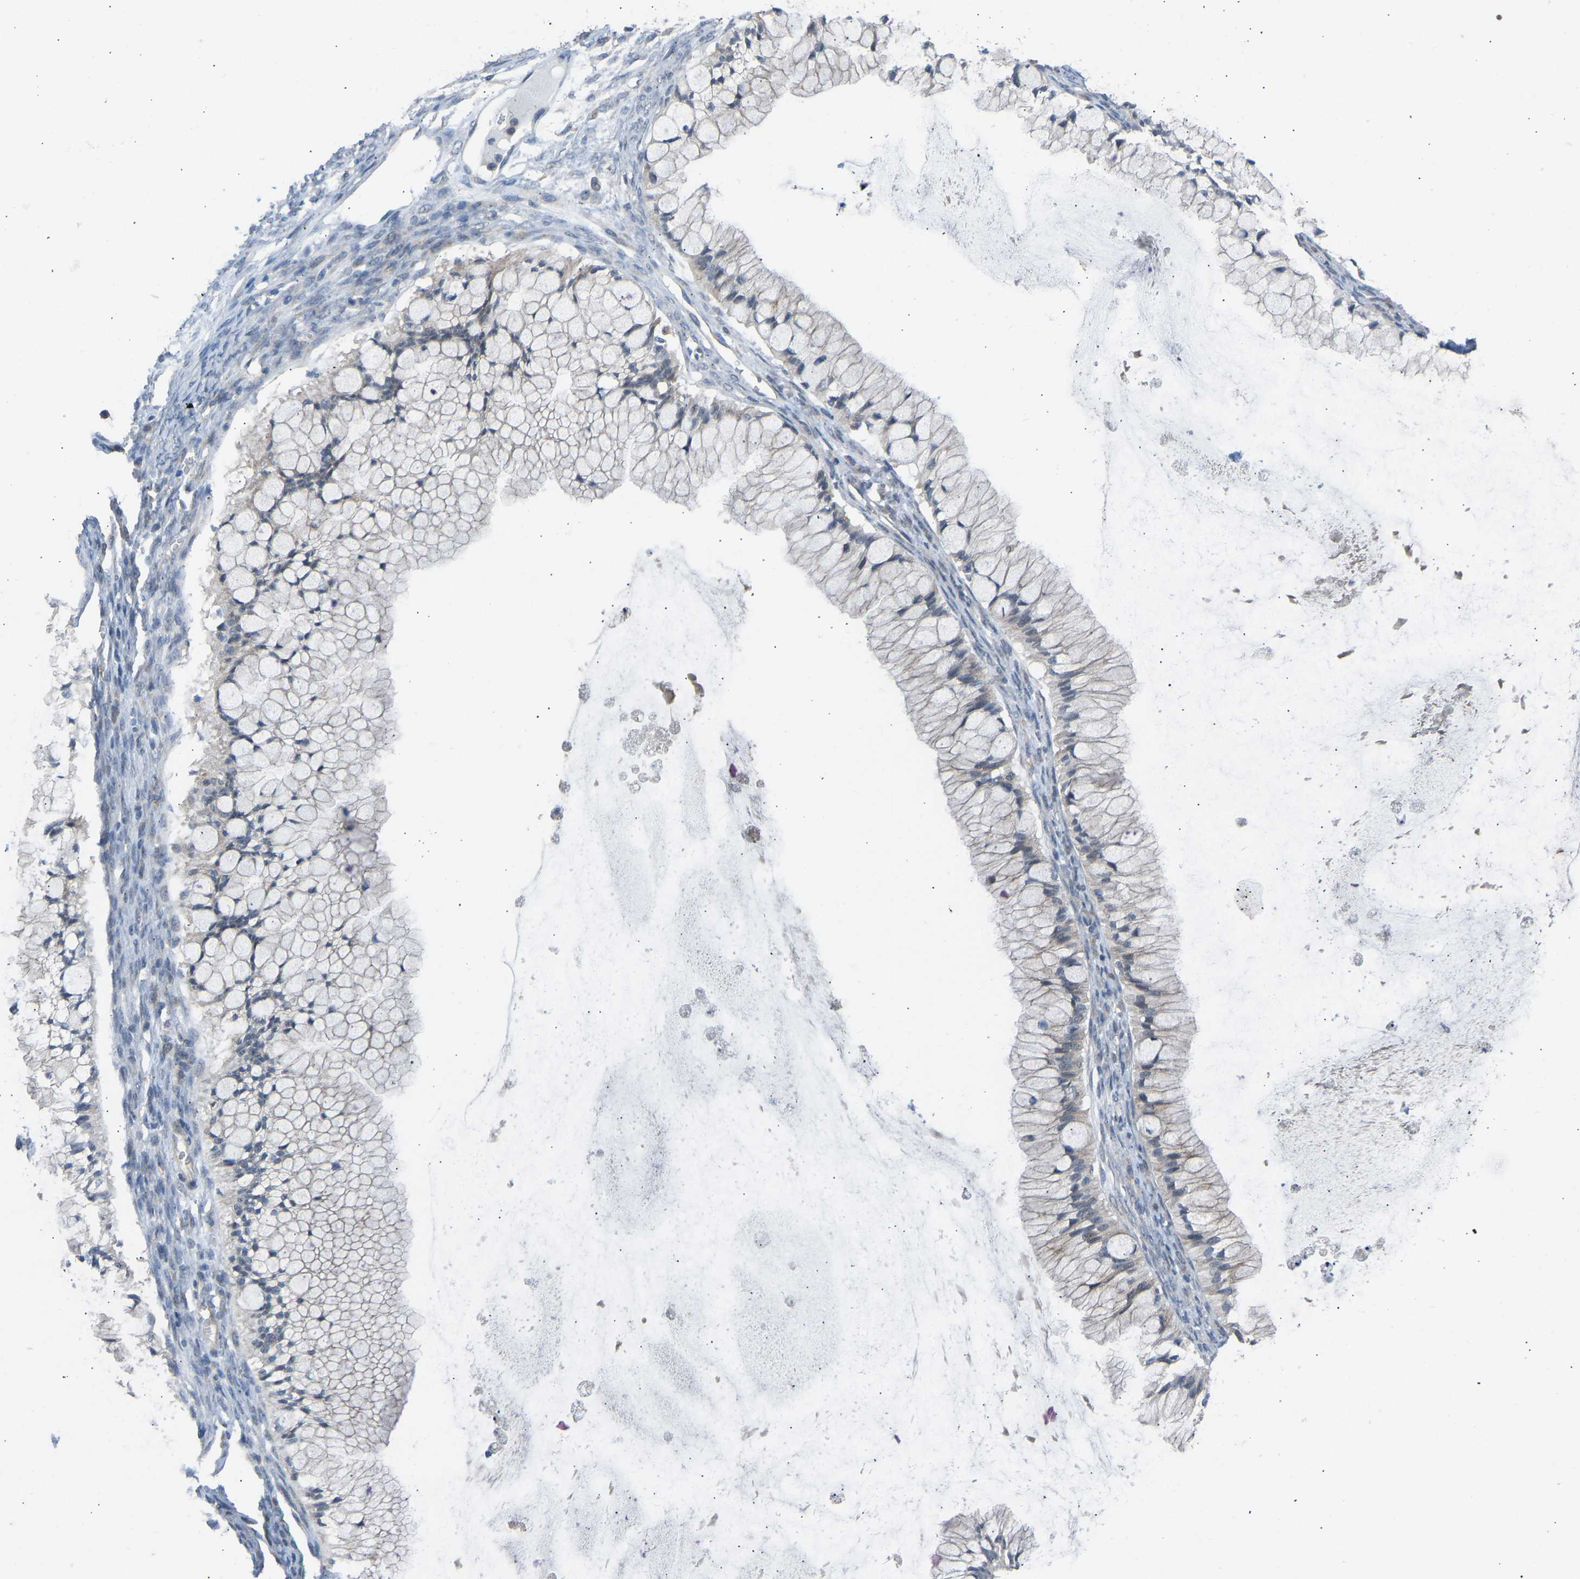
{"staining": {"intensity": "negative", "quantity": "none", "location": "none"}, "tissue": "ovarian cancer", "cell_type": "Tumor cells", "image_type": "cancer", "snomed": [{"axis": "morphology", "description": "Cystadenocarcinoma, mucinous, NOS"}, {"axis": "topography", "description": "Ovary"}], "caption": "Immunohistochemistry histopathology image of neoplastic tissue: ovarian mucinous cystadenocarcinoma stained with DAB demonstrates no significant protein staining in tumor cells.", "gene": "CDK2AP1", "patient": {"sex": "female", "age": 57}}